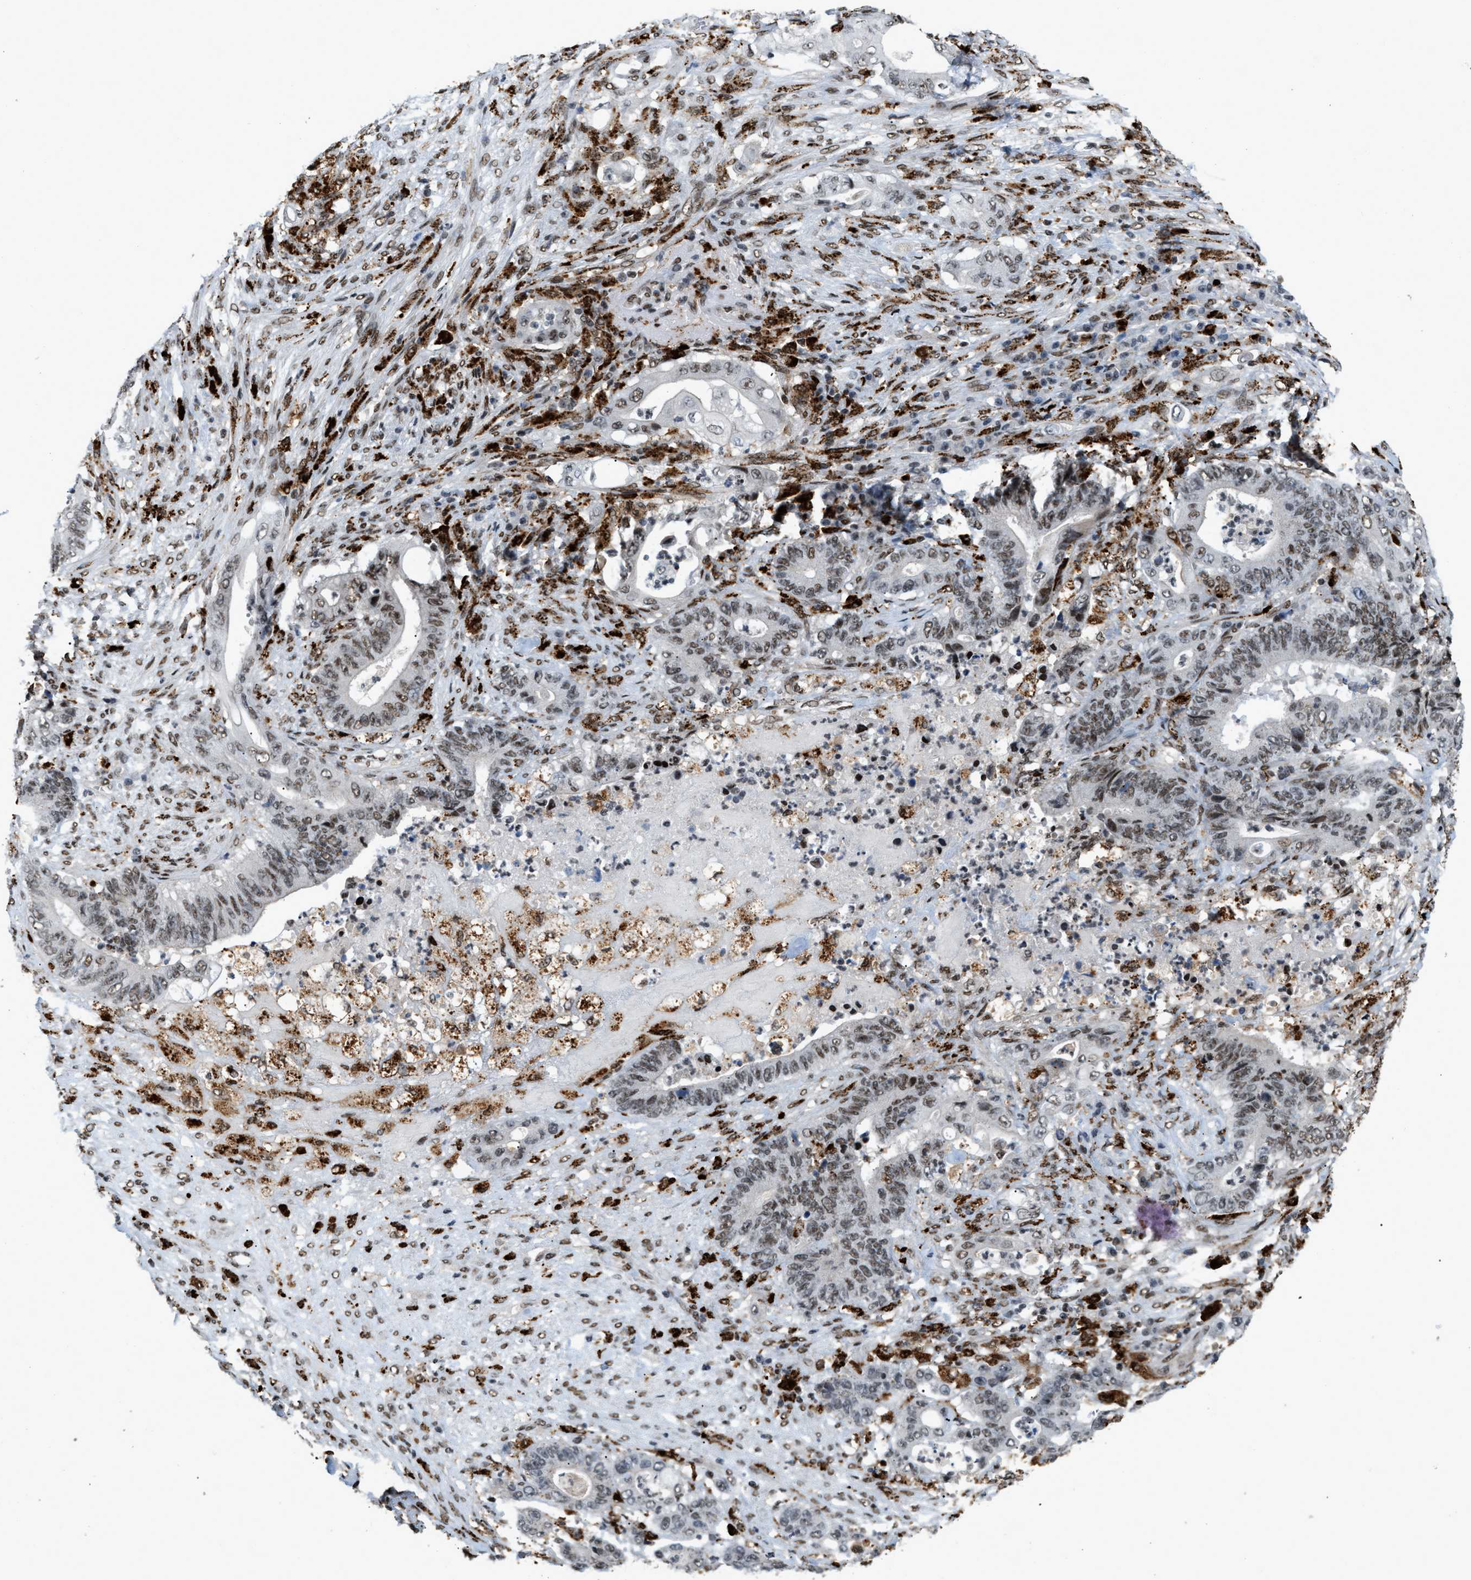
{"staining": {"intensity": "weak", "quantity": "25%-75%", "location": "nuclear"}, "tissue": "stomach cancer", "cell_type": "Tumor cells", "image_type": "cancer", "snomed": [{"axis": "morphology", "description": "Adenocarcinoma, NOS"}, {"axis": "topography", "description": "Stomach"}], "caption": "Immunohistochemistry (IHC) of human stomach adenocarcinoma displays low levels of weak nuclear expression in approximately 25%-75% of tumor cells.", "gene": "NUMA1", "patient": {"sex": "female", "age": 73}}